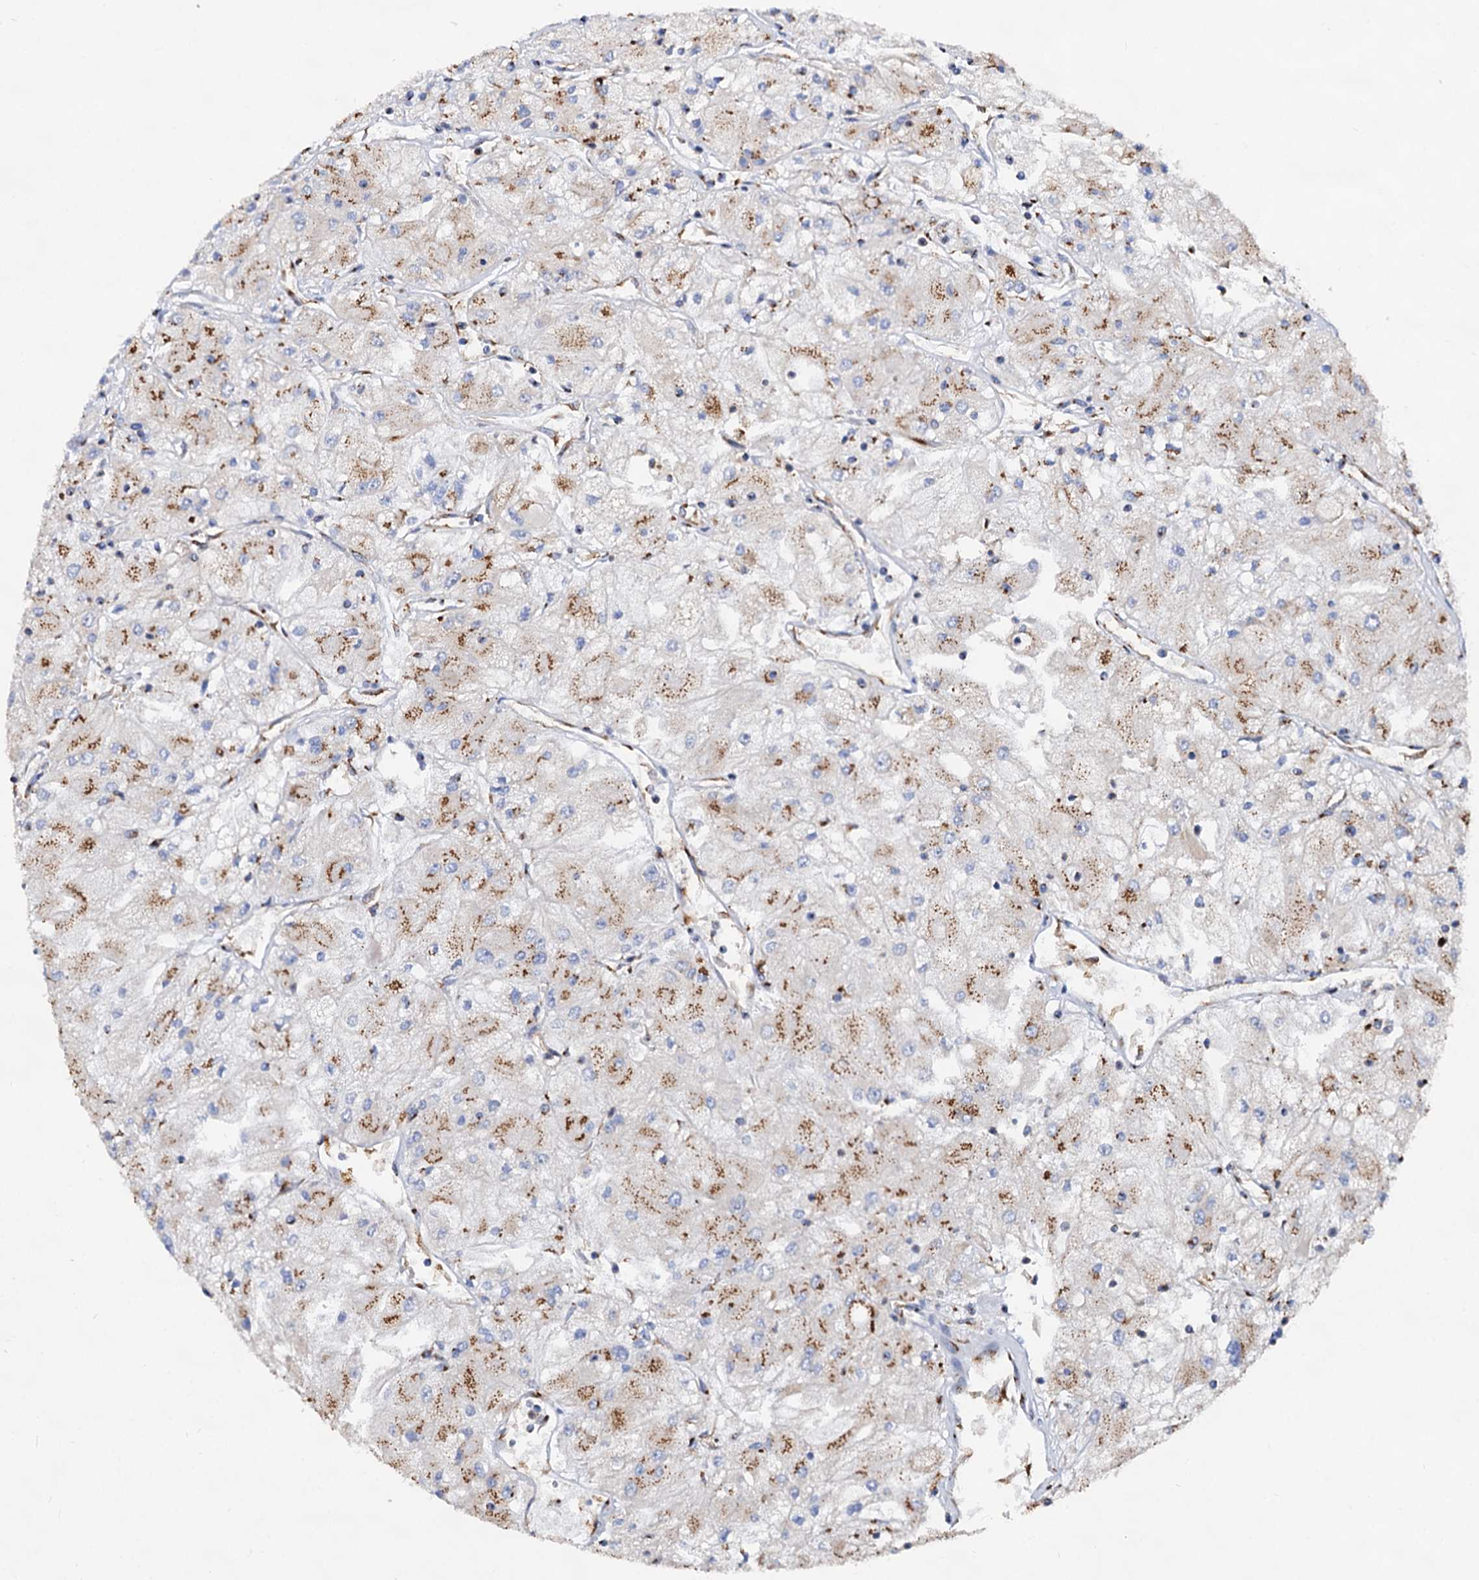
{"staining": {"intensity": "moderate", "quantity": "25%-75%", "location": "cytoplasmic/membranous"}, "tissue": "renal cancer", "cell_type": "Tumor cells", "image_type": "cancer", "snomed": [{"axis": "morphology", "description": "Adenocarcinoma, NOS"}, {"axis": "topography", "description": "Kidney"}], "caption": "Protein expression by IHC shows moderate cytoplasmic/membranous positivity in about 25%-75% of tumor cells in renal cancer.", "gene": "TM9SF3", "patient": {"sex": "male", "age": 80}}